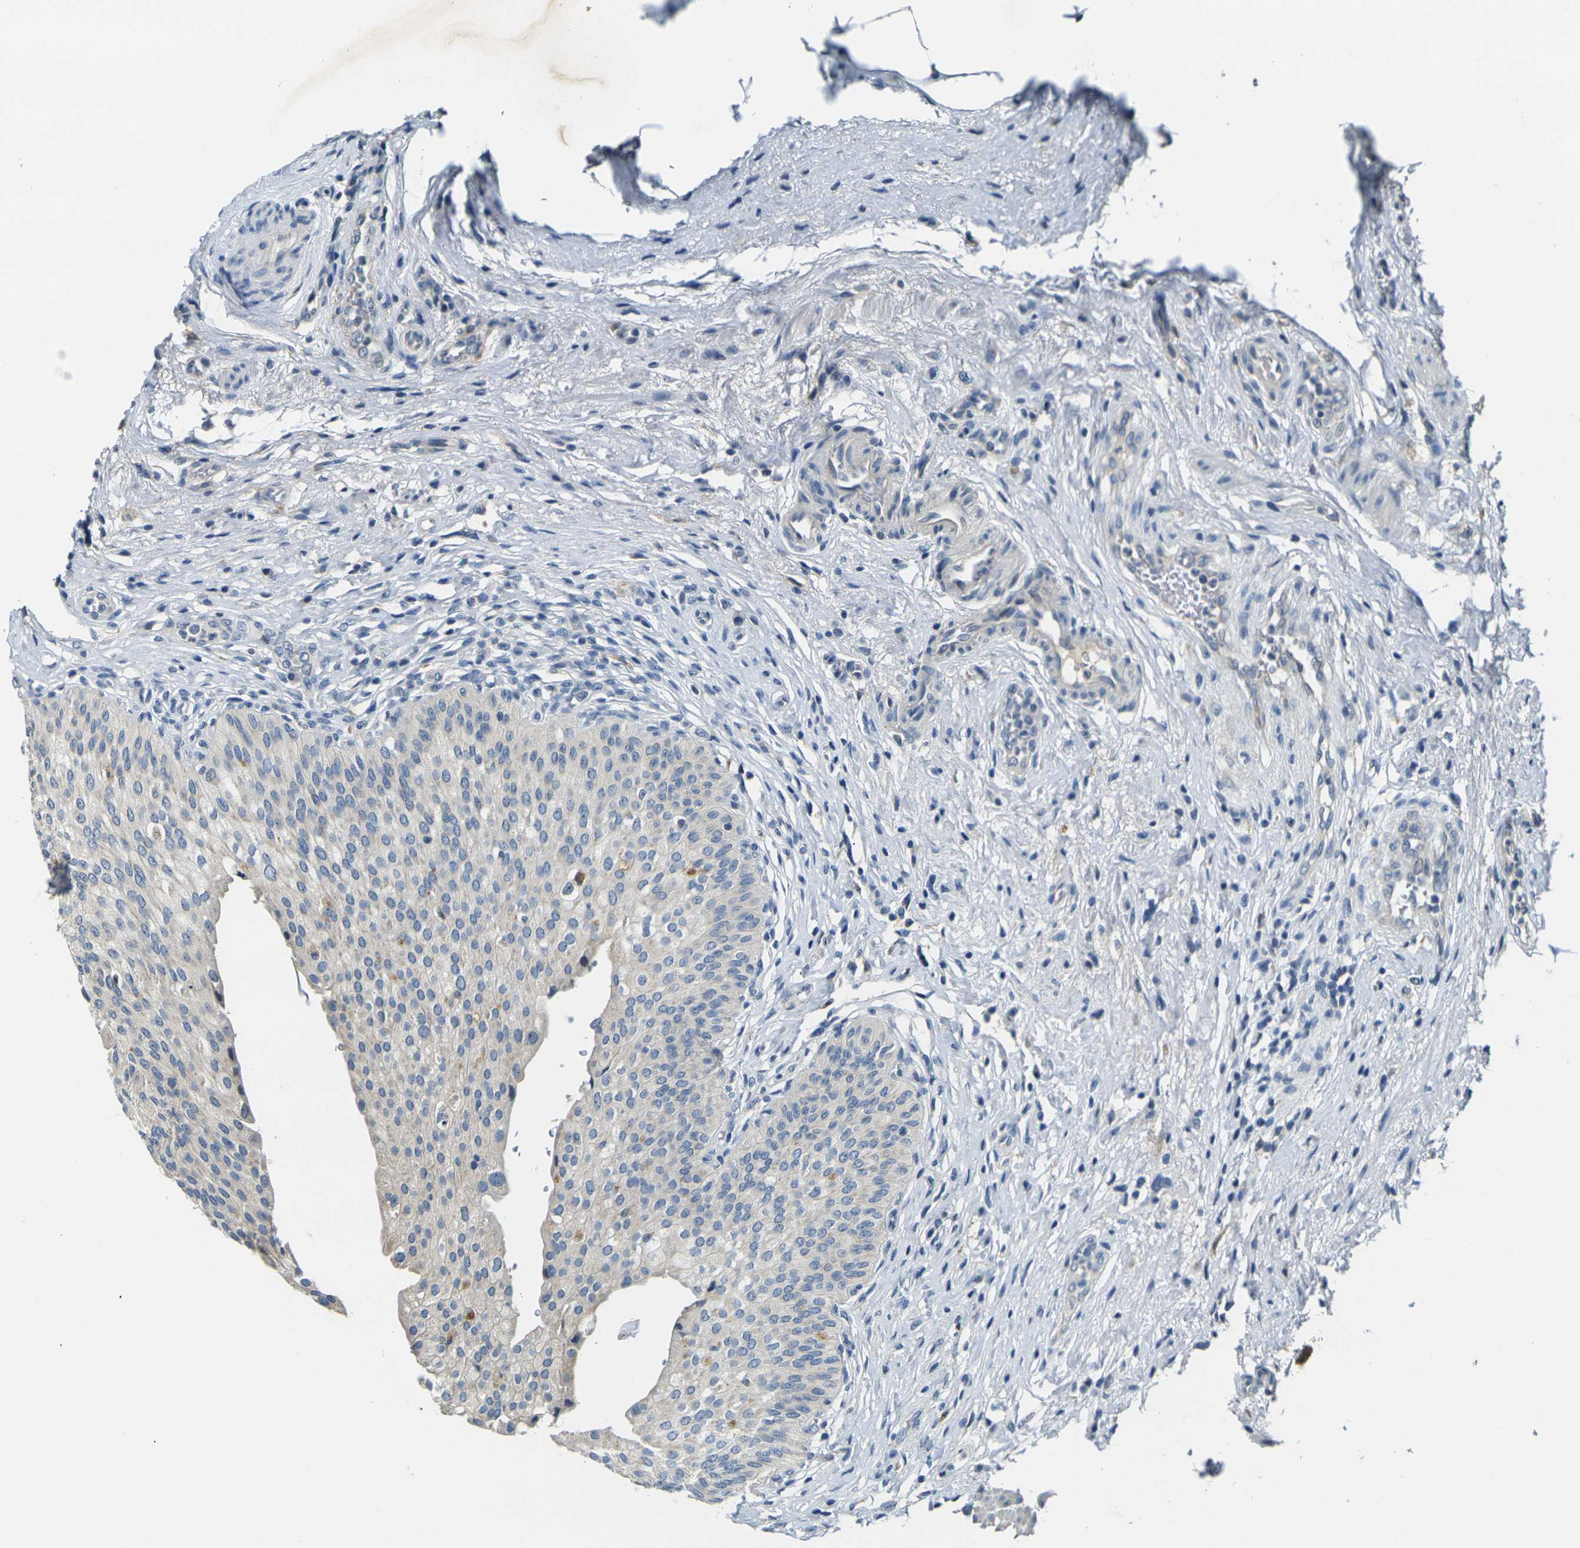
{"staining": {"intensity": "weak", "quantity": "<25%", "location": "cytoplasmic/membranous"}, "tissue": "urinary bladder", "cell_type": "Urothelial cells", "image_type": "normal", "snomed": [{"axis": "morphology", "description": "Normal tissue, NOS"}, {"axis": "topography", "description": "Urinary bladder"}], "caption": "Immunohistochemistry (IHC) photomicrograph of normal urinary bladder: human urinary bladder stained with DAB (3,3'-diaminobenzidine) shows no significant protein positivity in urothelial cells.", "gene": "SHISAL2B", "patient": {"sex": "male", "age": 46}}